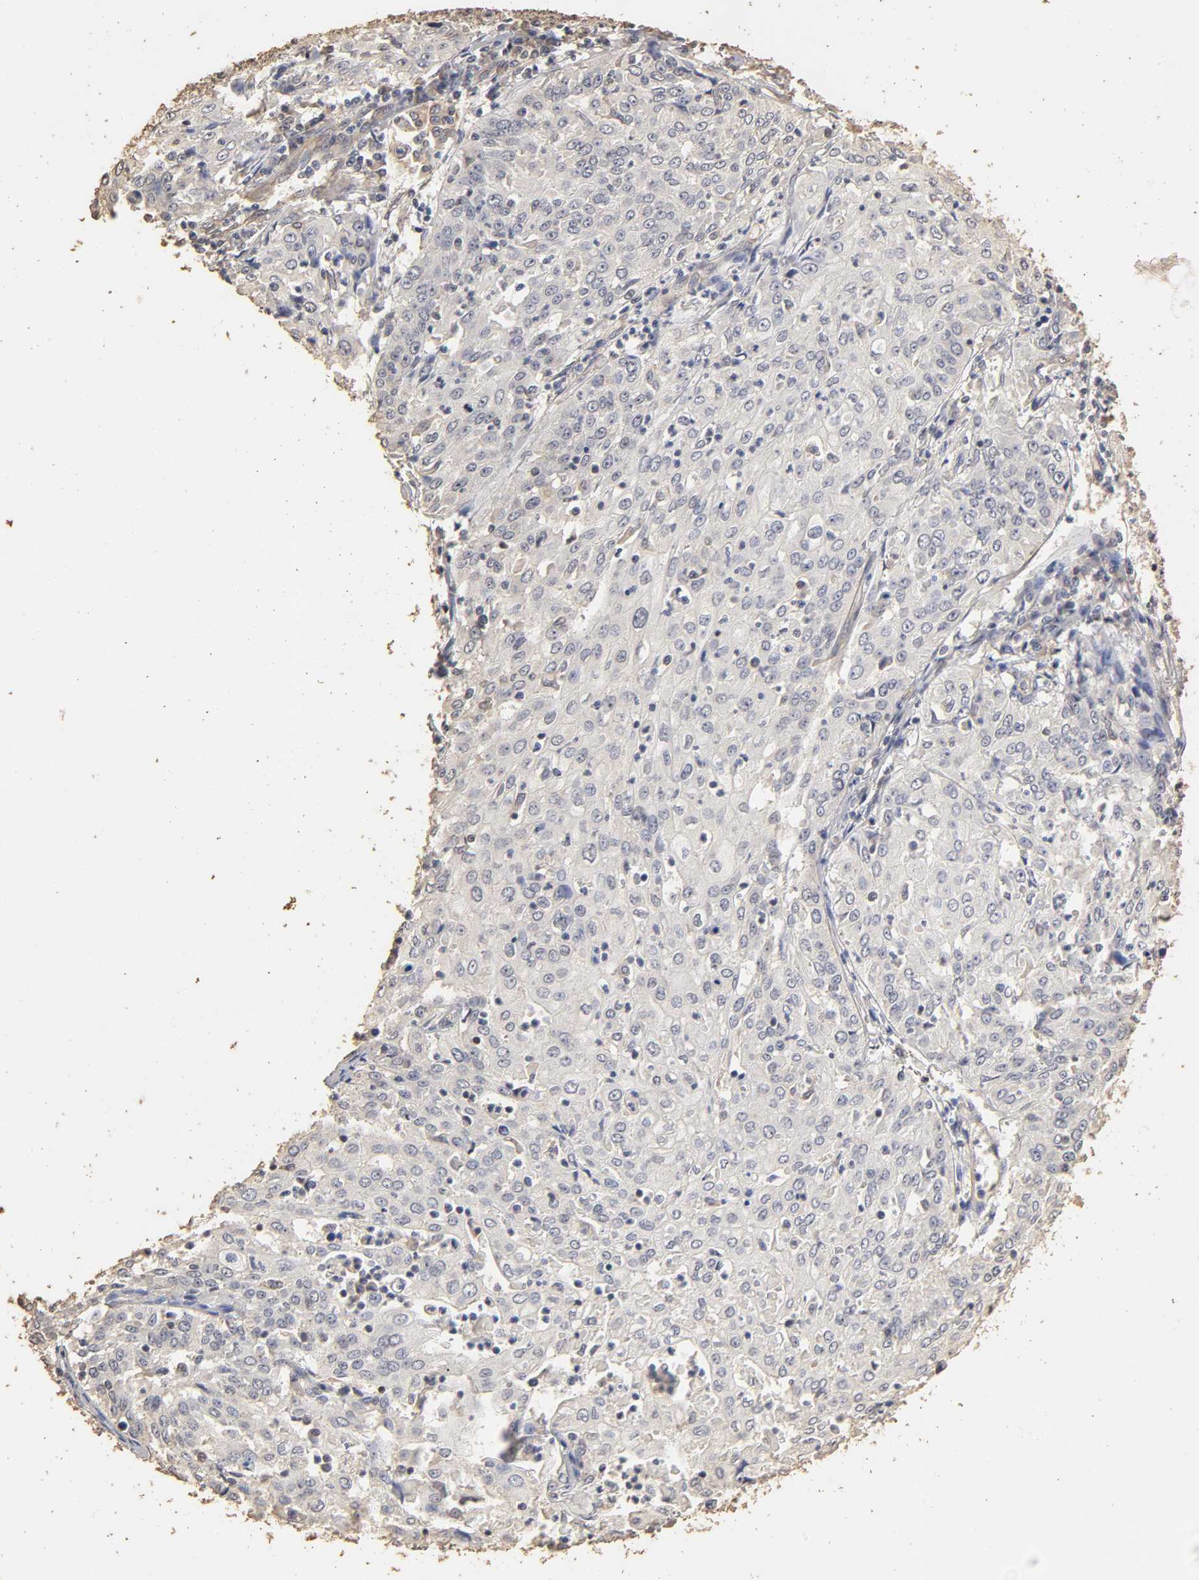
{"staining": {"intensity": "negative", "quantity": "none", "location": "none"}, "tissue": "cervical cancer", "cell_type": "Tumor cells", "image_type": "cancer", "snomed": [{"axis": "morphology", "description": "Squamous cell carcinoma, NOS"}, {"axis": "topography", "description": "Cervix"}], "caption": "Tumor cells are negative for brown protein staining in cervical cancer.", "gene": "VSIG4", "patient": {"sex": "female", "age": 39}}